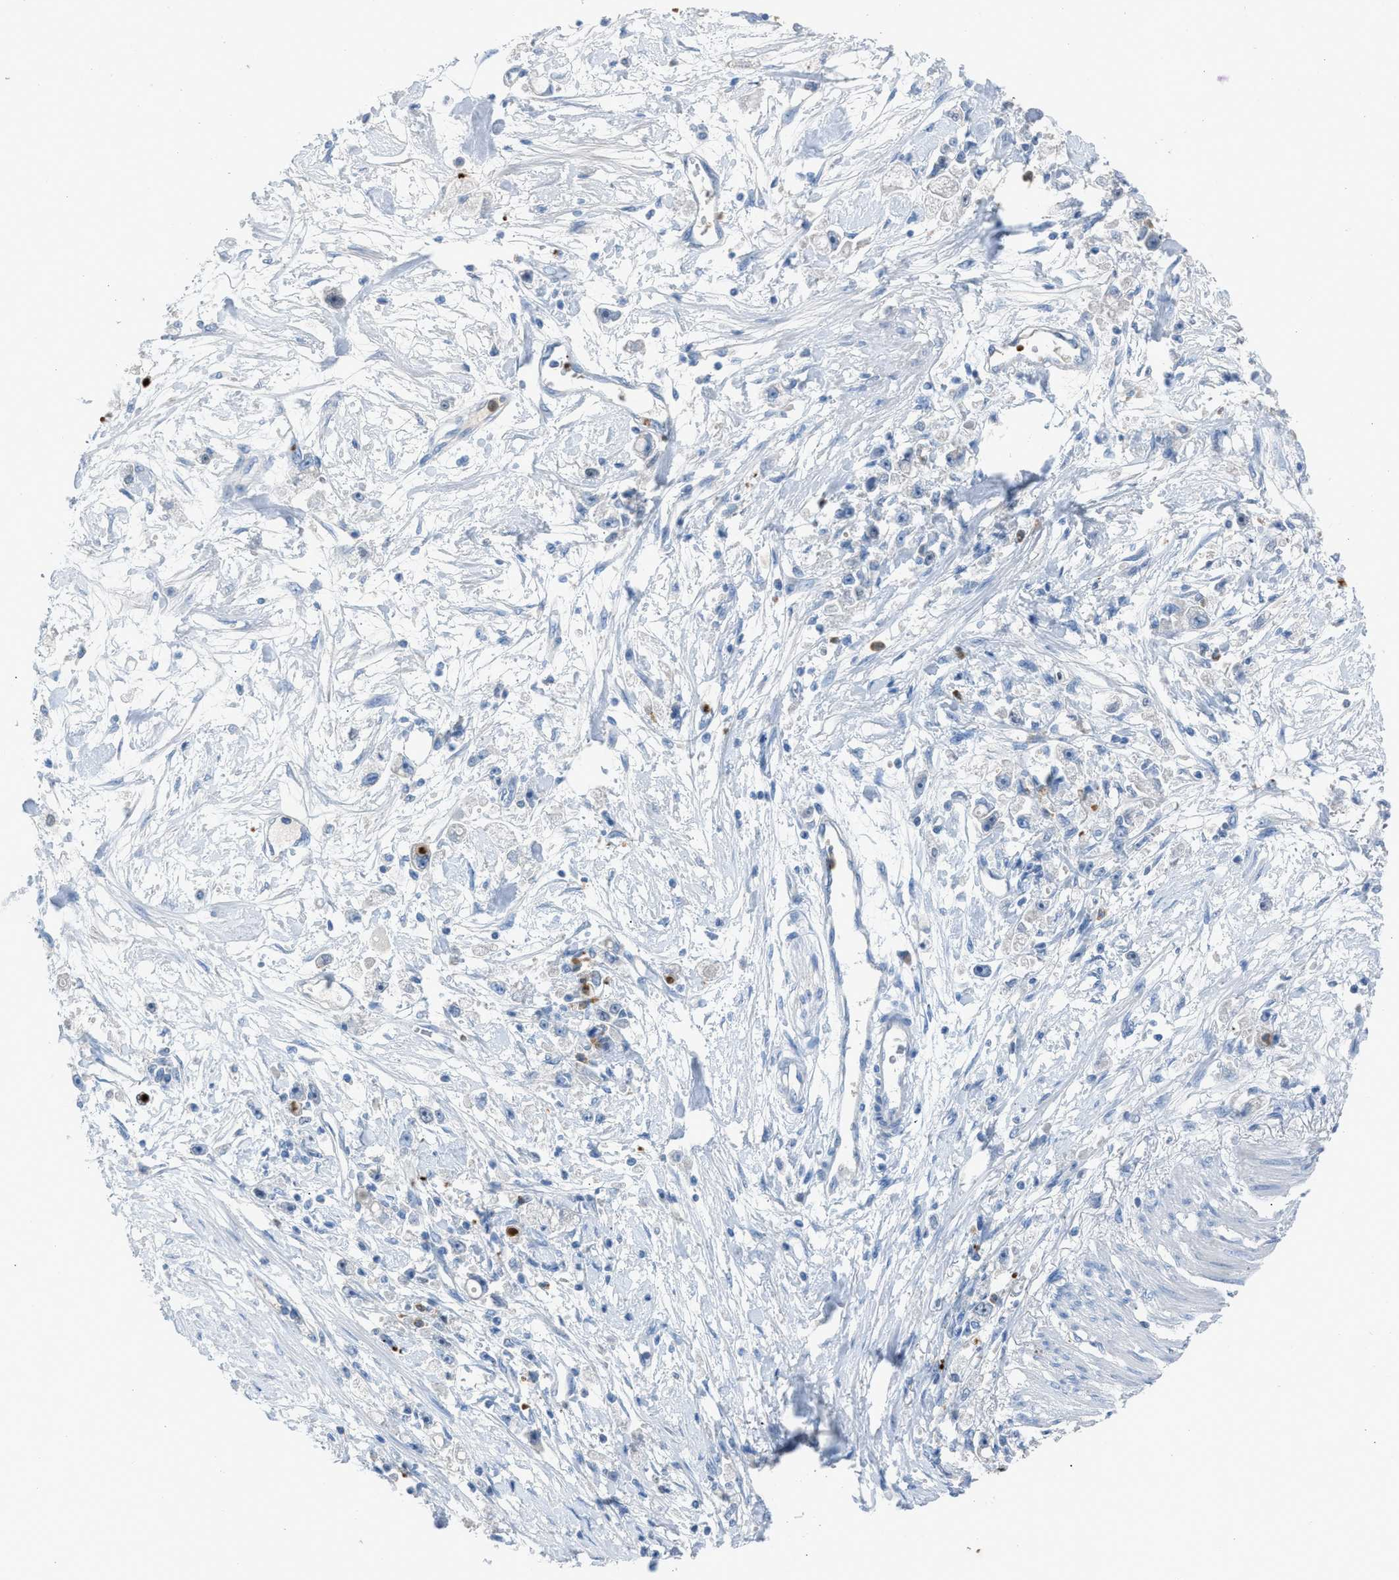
{"staining": {"intensity": "negative", "quantity": "none", "location": "none"}, "tissue": "stomach cancer", "cell_type": "Tumor cells", "image_type": "cancer", "snomed": [{"axis": "morphology", "description": "Adenocarcinoma, NOS"}, {"axis": "topography", "description": "Stomach"}], "caption": "Tumor cells show no significant protein expression in adenocarcinoma (stomach).", "gene": "CFAP77", "patient": {"sex": "female", "age": 59}}